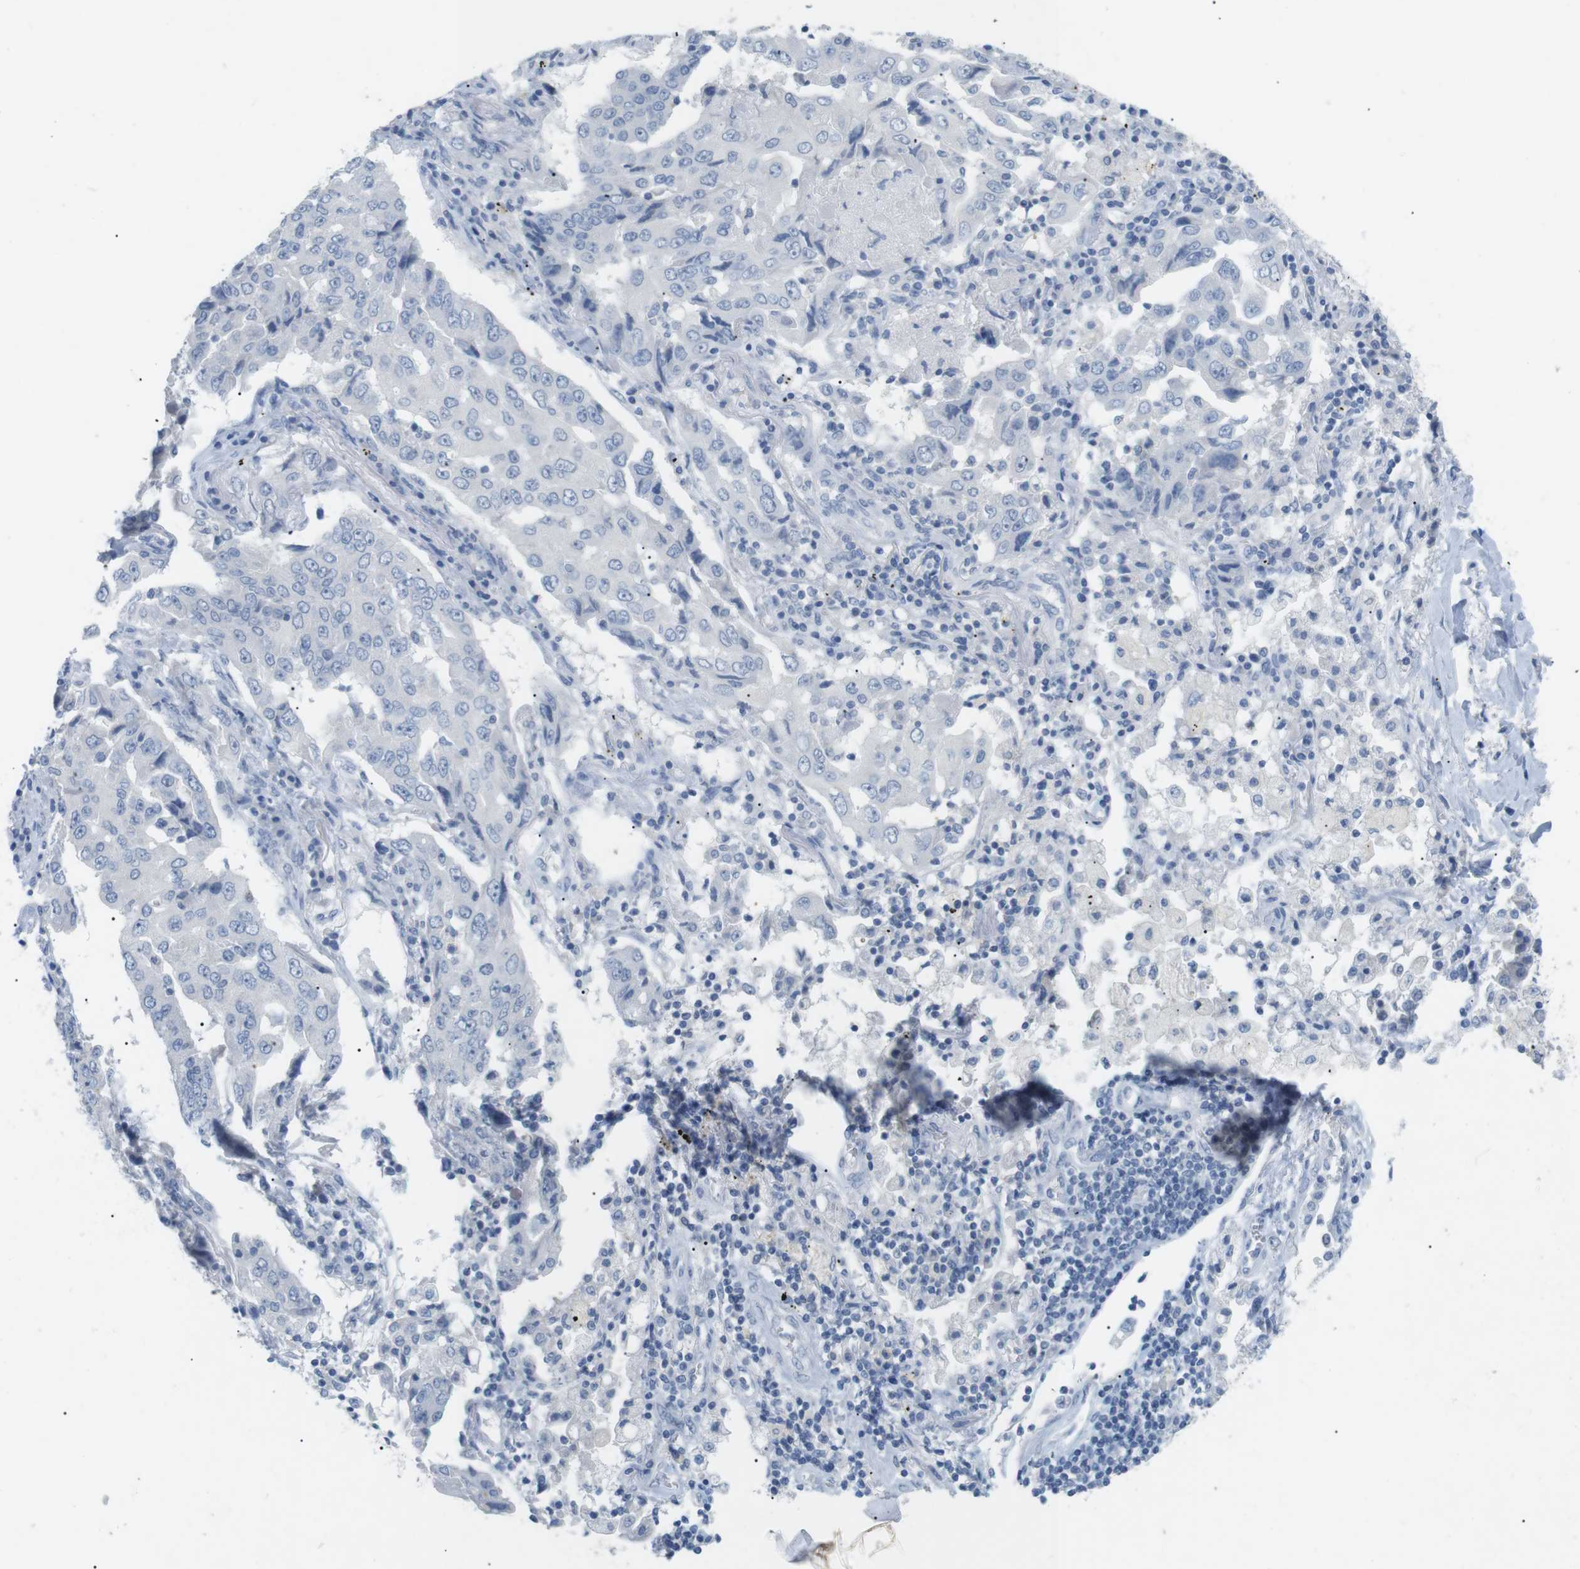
{"staining": {"intensity": "negative", "quantity": "none", "location": "none"}, "tissue": "lung cancer", "cell_type": "Tumor cells", "image_type": "cancer", "snomed": [{"axis": "morphology", "description": "Adenocarcinoma, NOS"}, {"axis": "topography", "description": "Lung"}], "caption": "The image shows no staining of tumor cells in lung cancer (adenocarcinoma).", "gene": "HBG2", "patient": {"sex": "female", "age": 65}}